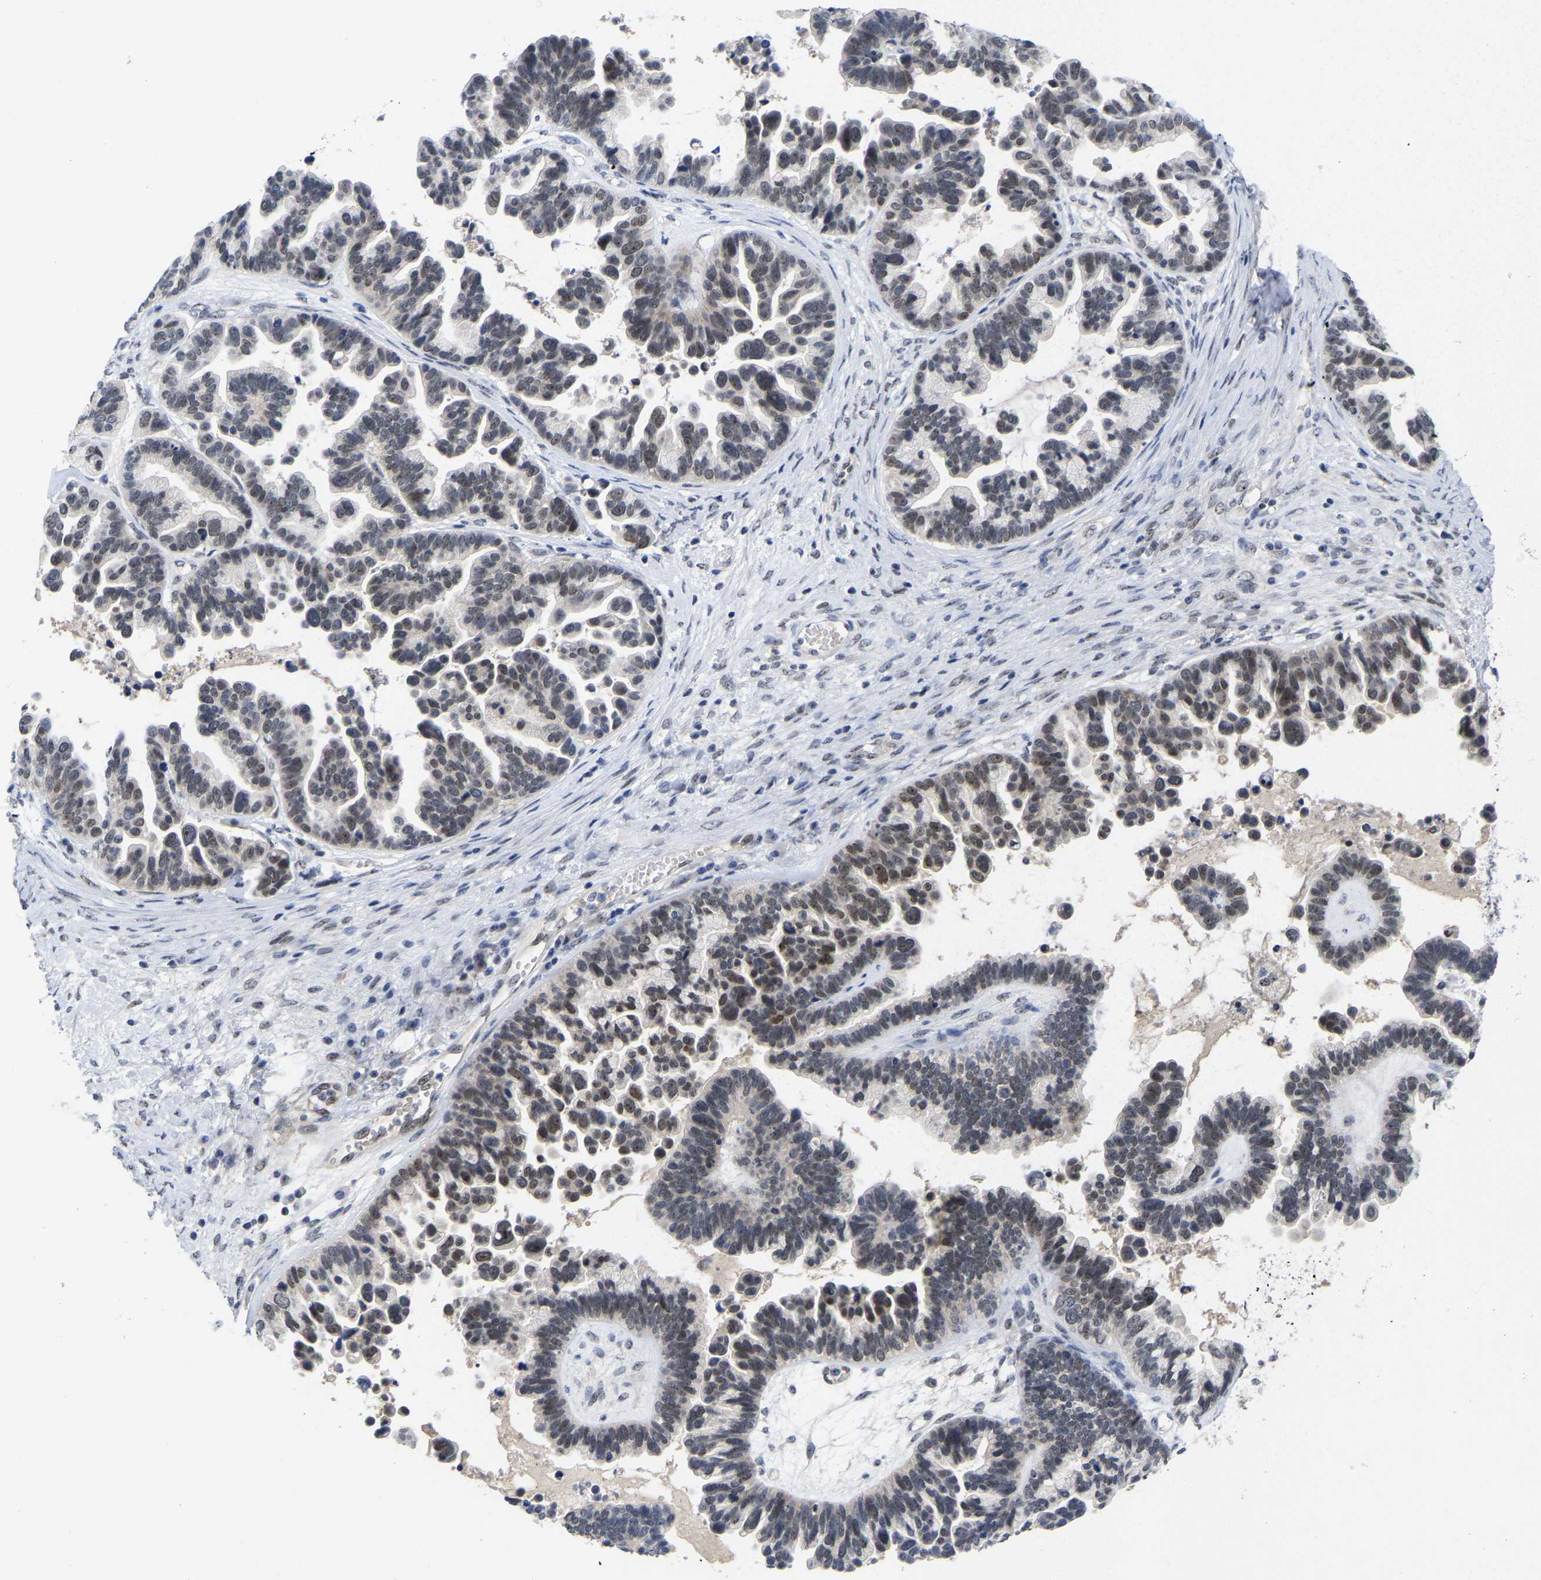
{"staining": {"intensity": "weak", "quantity": "<25%", "location": "nuclear"}, "tissue": "ovarian cancer", "cell_type": "Tumor cells", "image_type": "cancer", "snomed": [{"axis": "morphology", "description": "Cystadenocarcinoma, serous, NOS"}, {"axis": "topography", "description": "Ovary"}], "caption": "Ovarian cancer stained for a protein using IHC reveals no expression tumor cells.", "gene": "NLE1", "patient": {"sex": "female", "age": 56}}